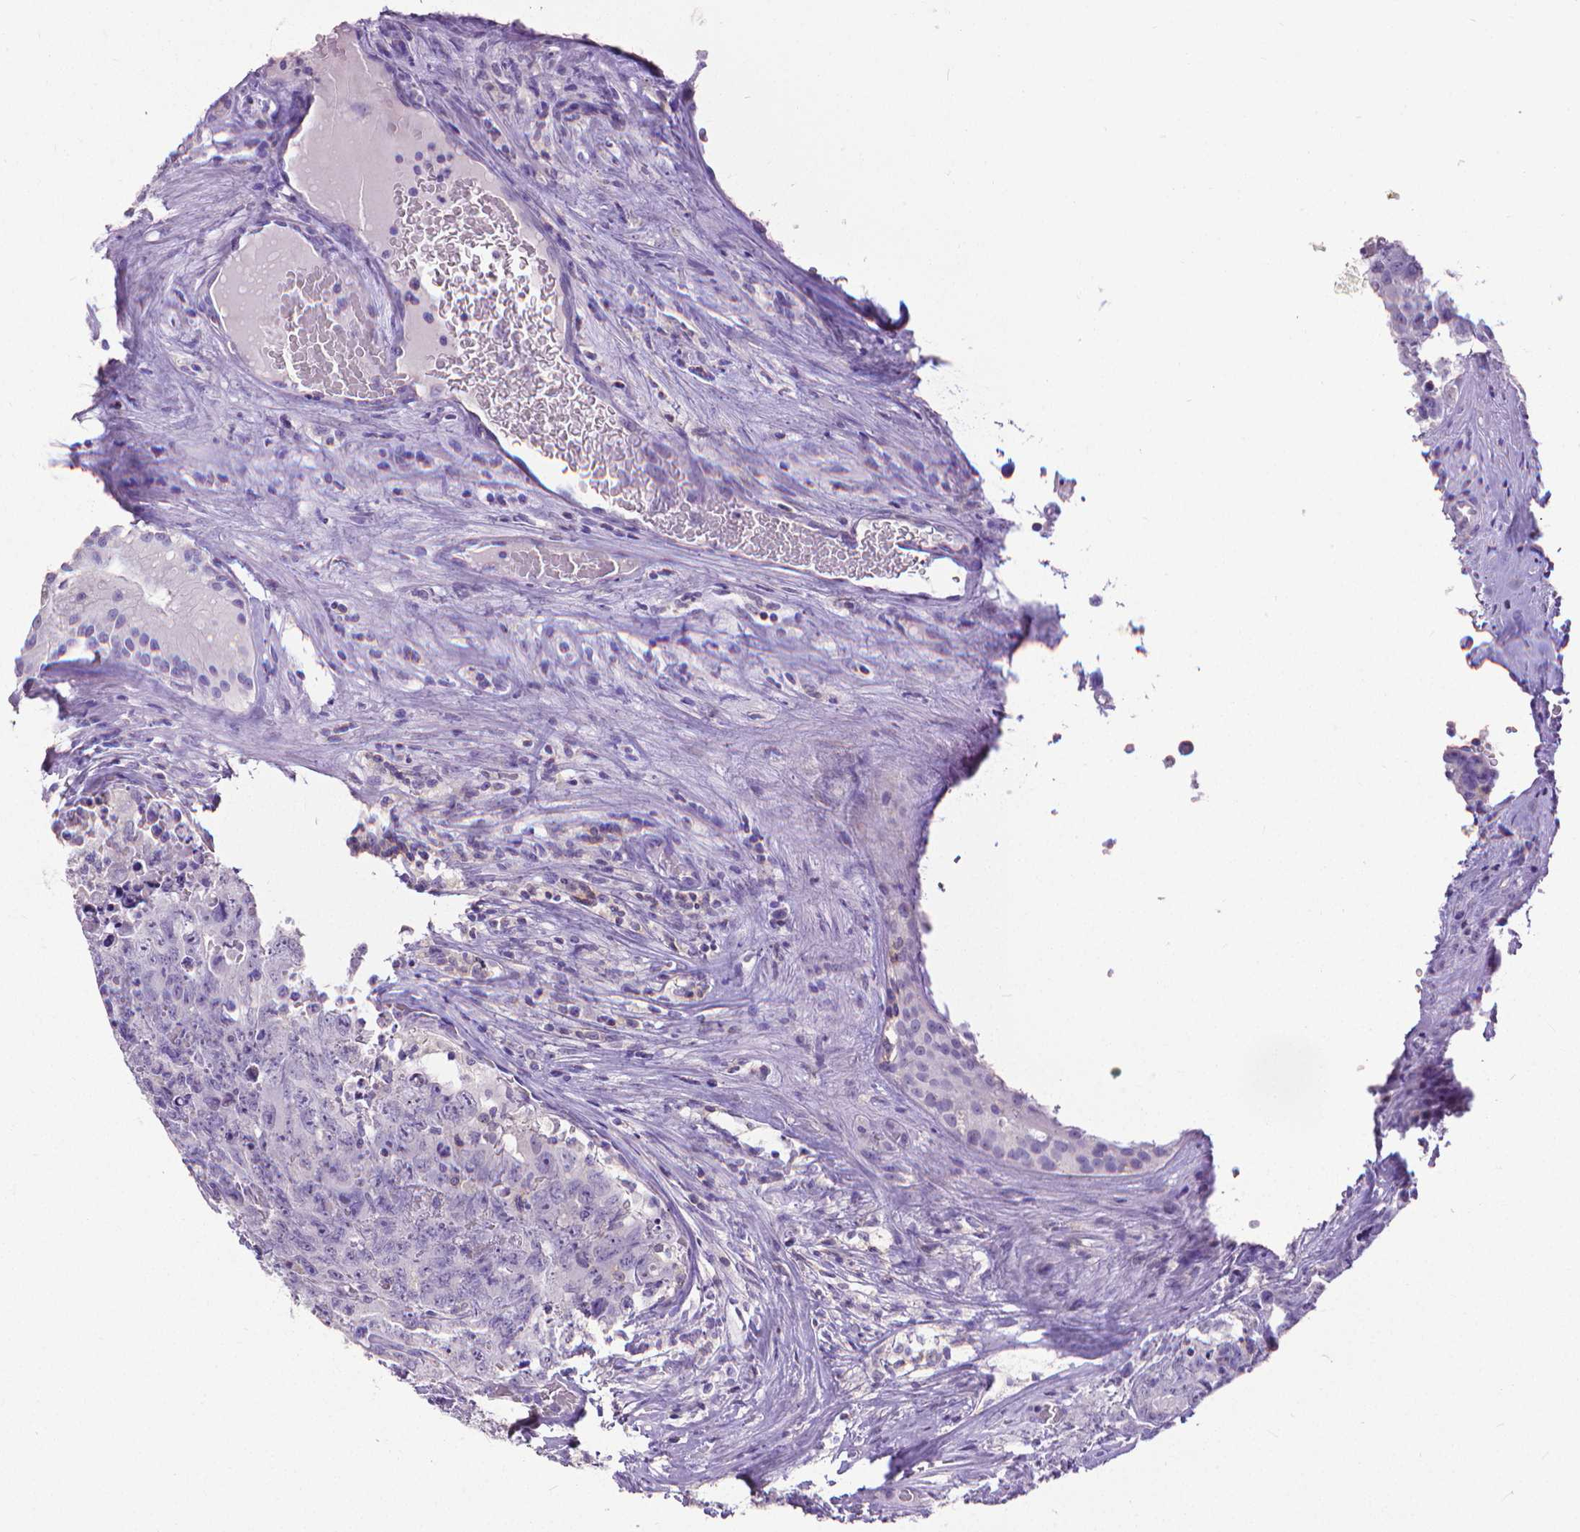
{"staining": {"intensity": "negative", "quantity": "none", "location": "none"}, "tissue": "testis cancer", "cell_type": "Tumor cells", "image_type": "cancer", "snomed": [{"axis": "morphology", "description": "Carcinoma, Embryonal, NOS"}, {"axis": "topography", "description": "Testis"}], "caption": "Tumor cells are negative for brown protein staining in testis cancer.", "gene": "CD4", "patient": {"sex": "male", "age": 24}}